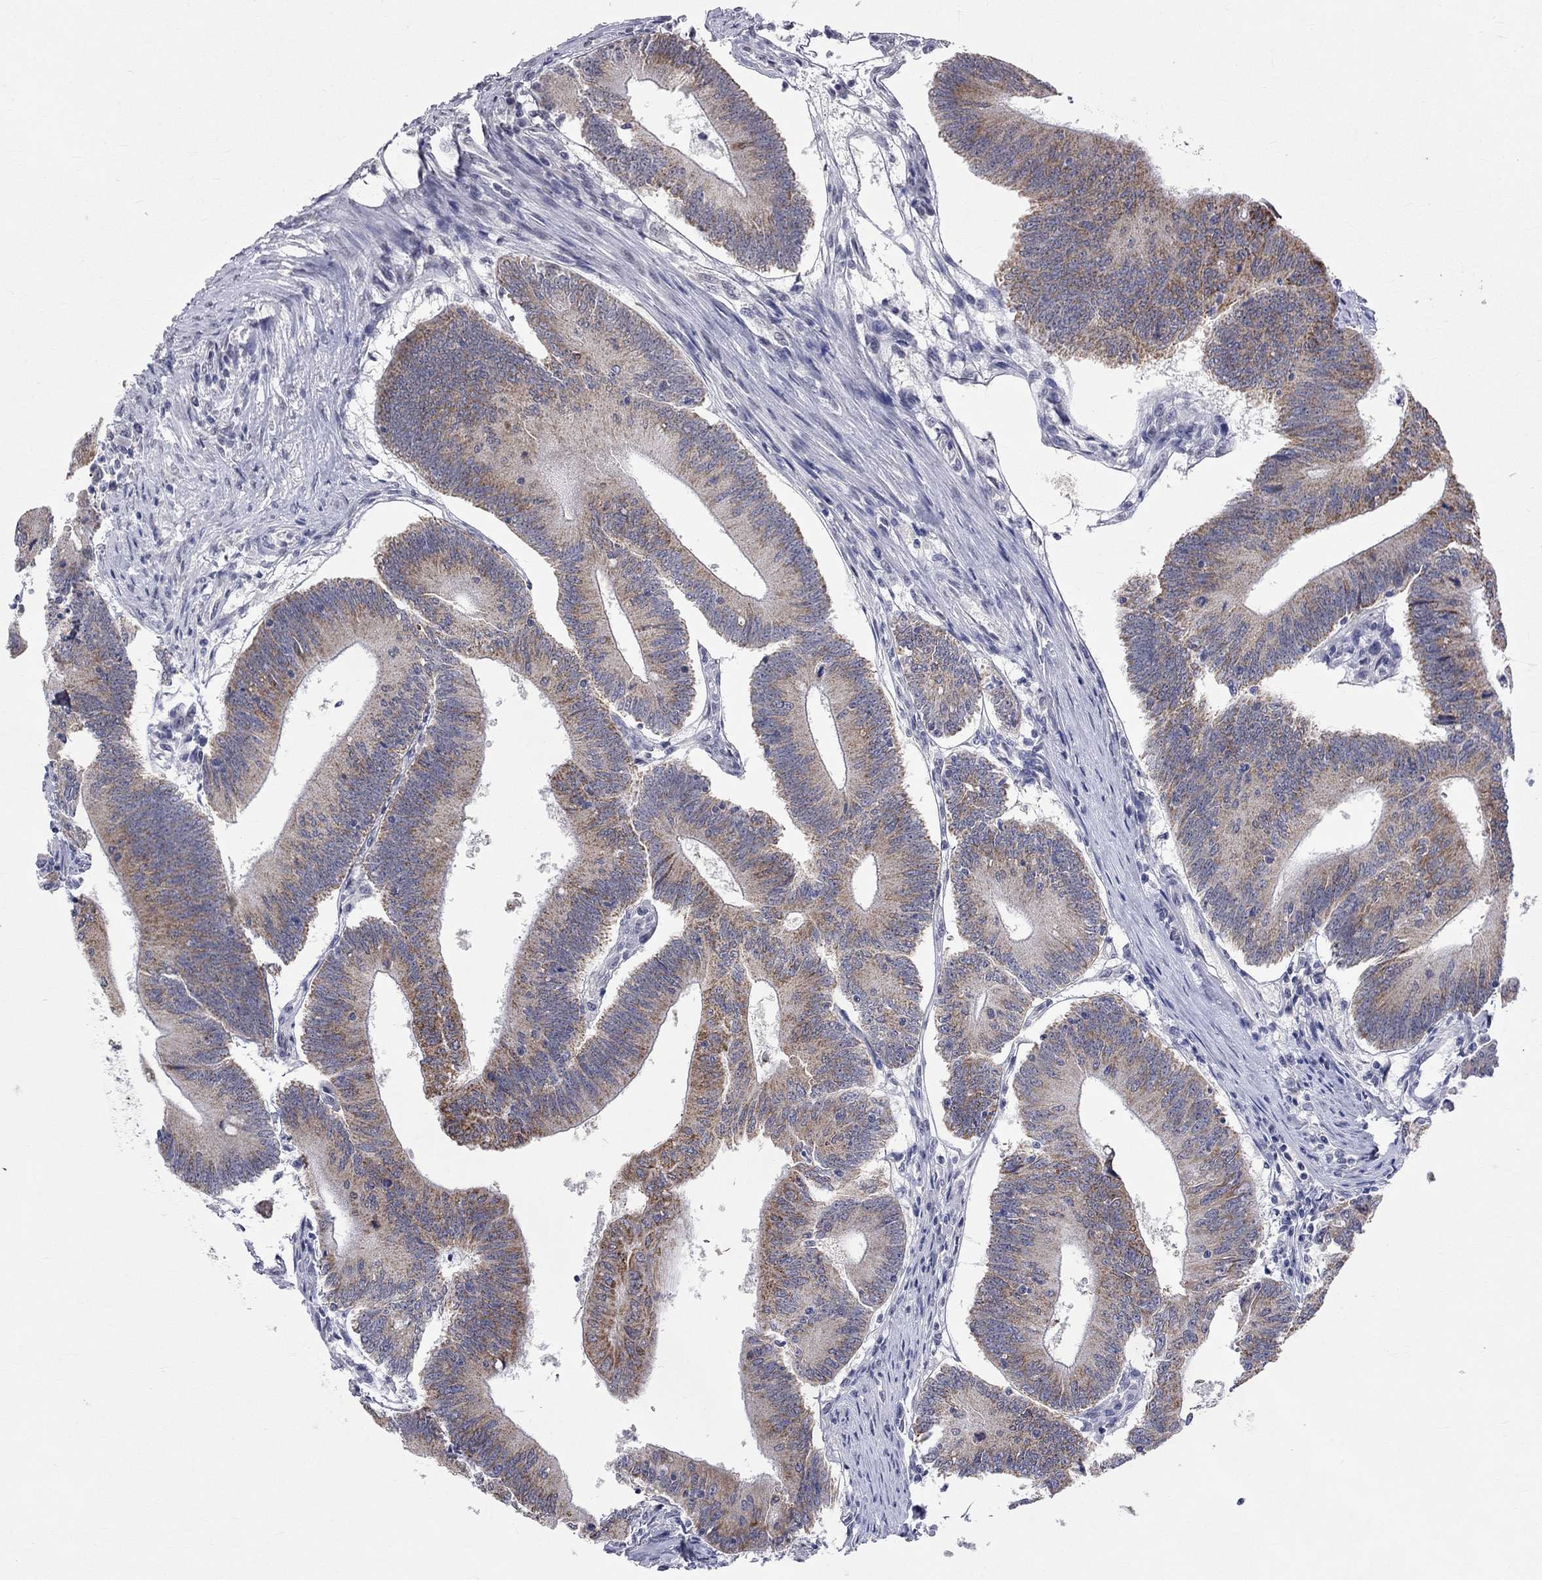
{"staining": {"intensity": "moderate", "quantity": "25%-75%", "location": "cytoplasmic/membranous"}, "tissue": "colorectal cancer", "cell_type": "Tumor cells", "image_type": "cancer", "snomed": [{"axis": "morphology", "description": "Adenocarcinoma, NOS"}, {"axis": "topography", "description": "Colon"}], "caption": "Approximately 25%-75% of tumor cells in adenocarcinoma (colorectal) display moderate cytoplasmic/membranous protein positivity as visualized by brown immunohistochemical staining.", "gene": "TMEM143", "patient": {"sex": "female", "age": 70}}